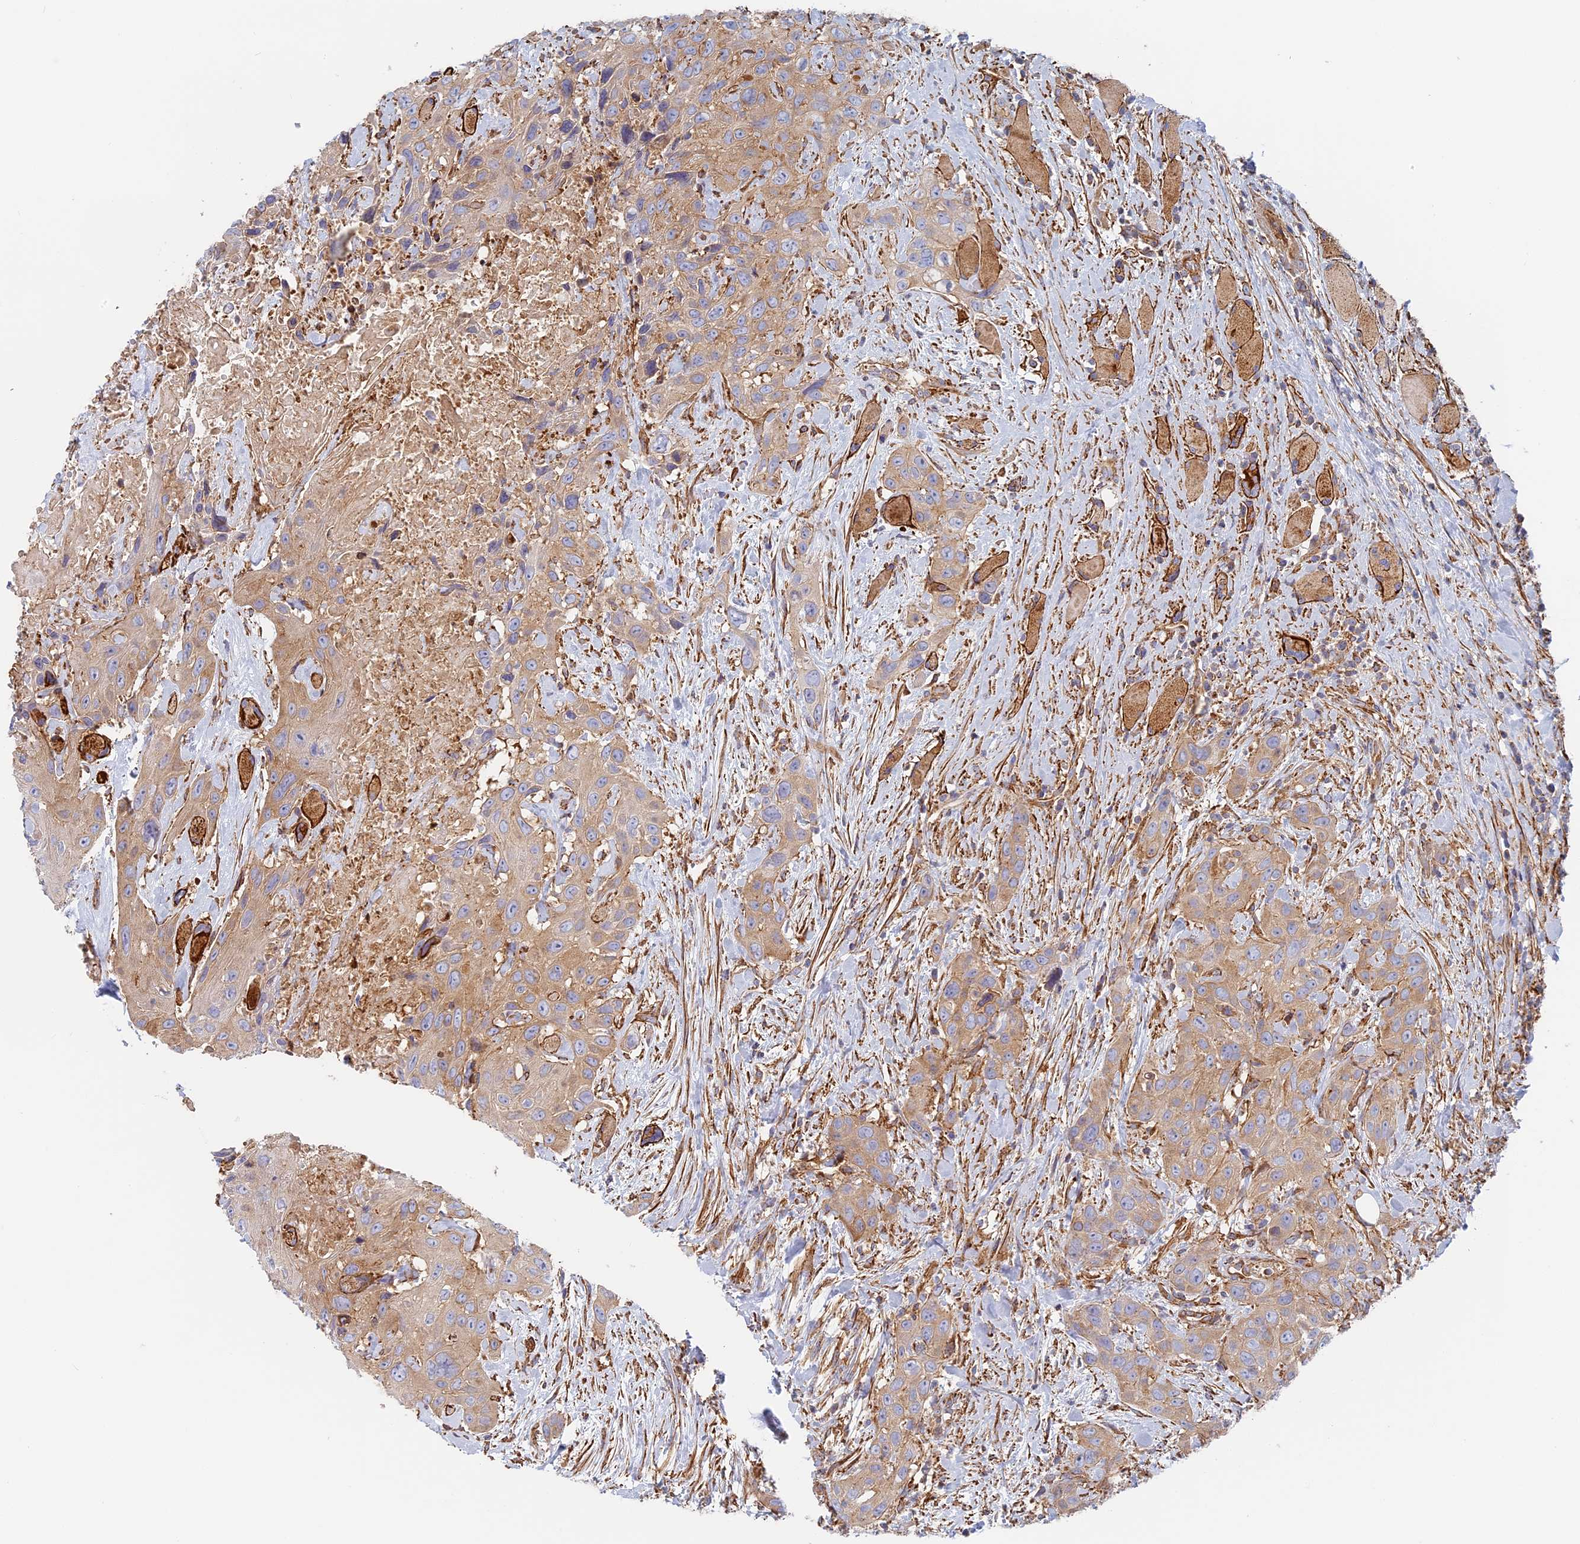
{"staining": {"intensity": "weak", "quantity": "25%-75%", "location": "cytoplasmic/membranous"}, "tissue": "head and neck cancer", "cell_type": "Tumor cells", "image_type": "cancer", "snomed": [{"axis": "morphology", "description": "Squamous cell carcinoma, NOS"}, {"axis": "topography", "description": "Head-Neck"}], "caption": "IHC image of neoplastic tissue: head and neck cancer (squamous cell carcinoma) stained using immunohistochemistry demonstrates low levels of weak protein expression localized specifically in the cytoplasmic/membranous of tumor cells, appearing as a cytoplasmic/membranous brown color.", "gene": "DDA1", "patient": {"sex": "male", "age": 81}}